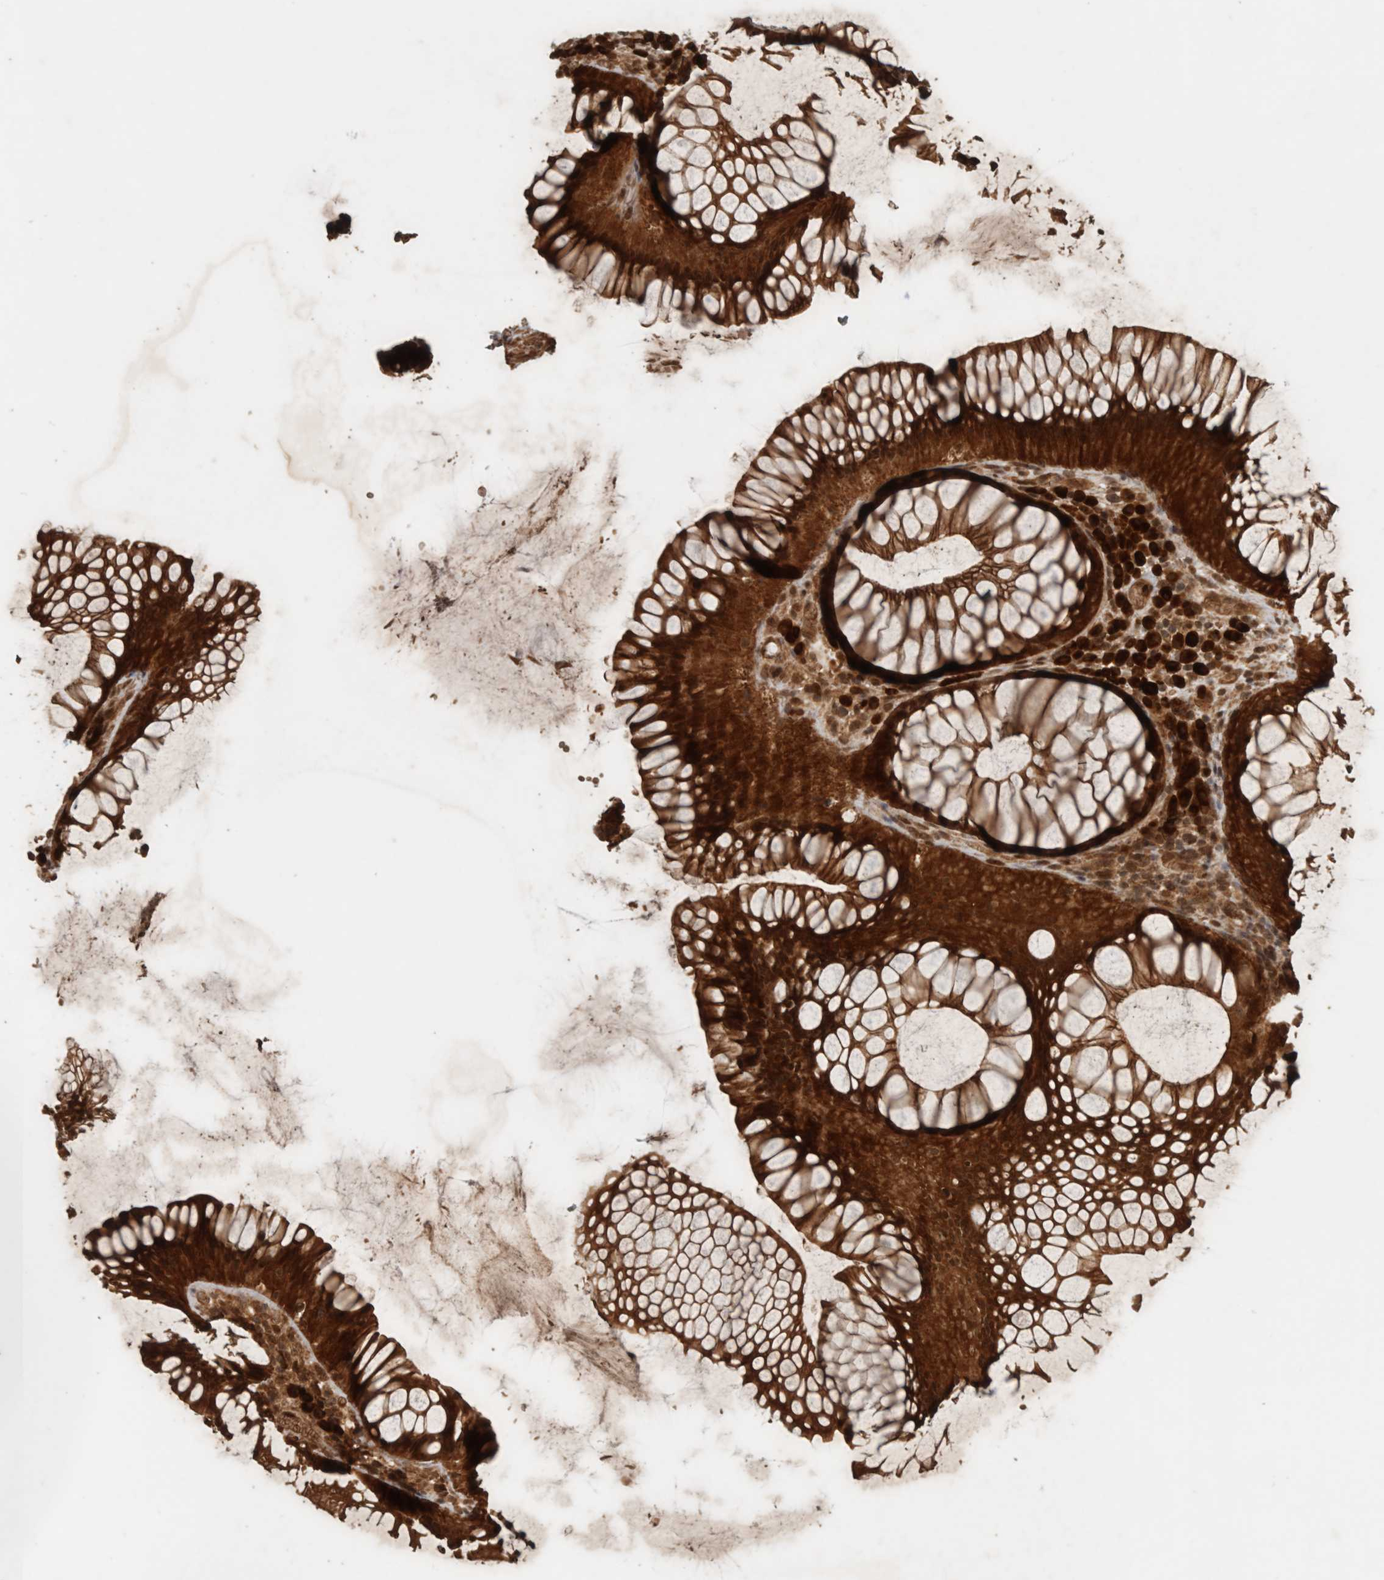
{"staining": {"intensity": "strong", "quantity": ">75%", "location": "cytoplasmic/membranous,nuclear"}, "tissue": "rectum", "cell_type": "Glandular cells", "image_type": "normal", "snomed": [{"axis": "morphology", "description": "Normal tissue, NOS"}, {"axis": "topography", "description": "Rectum"}], "caption": "Protein positivity by IHC displays strong cytoplasmic/membranous,nuclear staining in approximately >75% of glandular cells in benign rectum.", "gene": "CNTROB", "patient": {"sex": "male", "age": 51}}